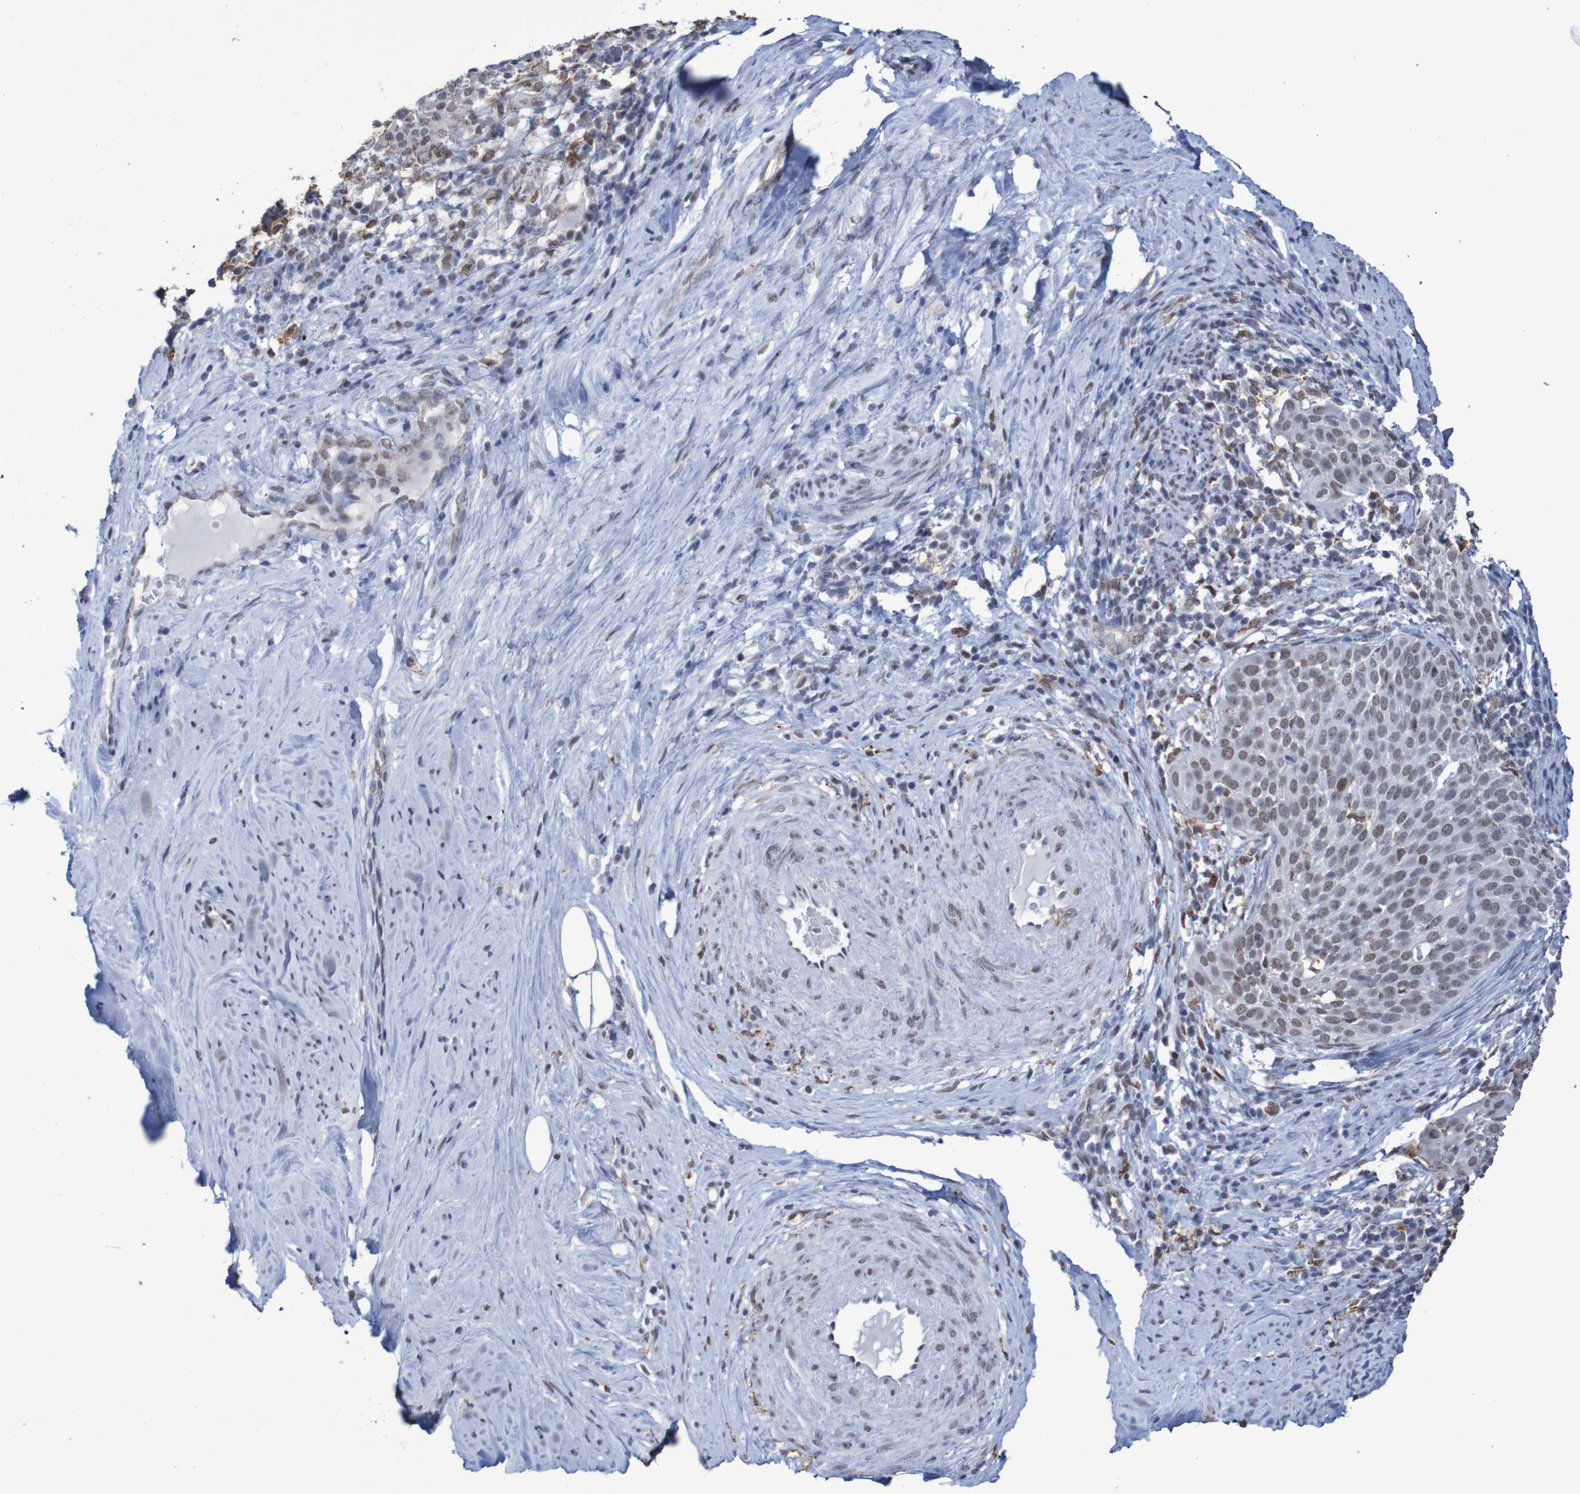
{"staining": {"intensity": "weak", "quantity": ">75%", "location": "nuclear"}, "tissue": "cervical cancer", "cell_type": "Tumor cells", "image_type": "cancer", "snomed": [{"axis": "morphology", "description": "Squamous cell carcinoma, NOS"}, {"axis": "topography", "description": "Cervix"}], "caption": "DAB immunohistochemical staining of human cervical squamous cell carcinoma reveals weak nuclear protein positivity in approximately >75% of tumor cells.", "gene": "MRTFB", "patient": {"sex": "female", "age": 51}}